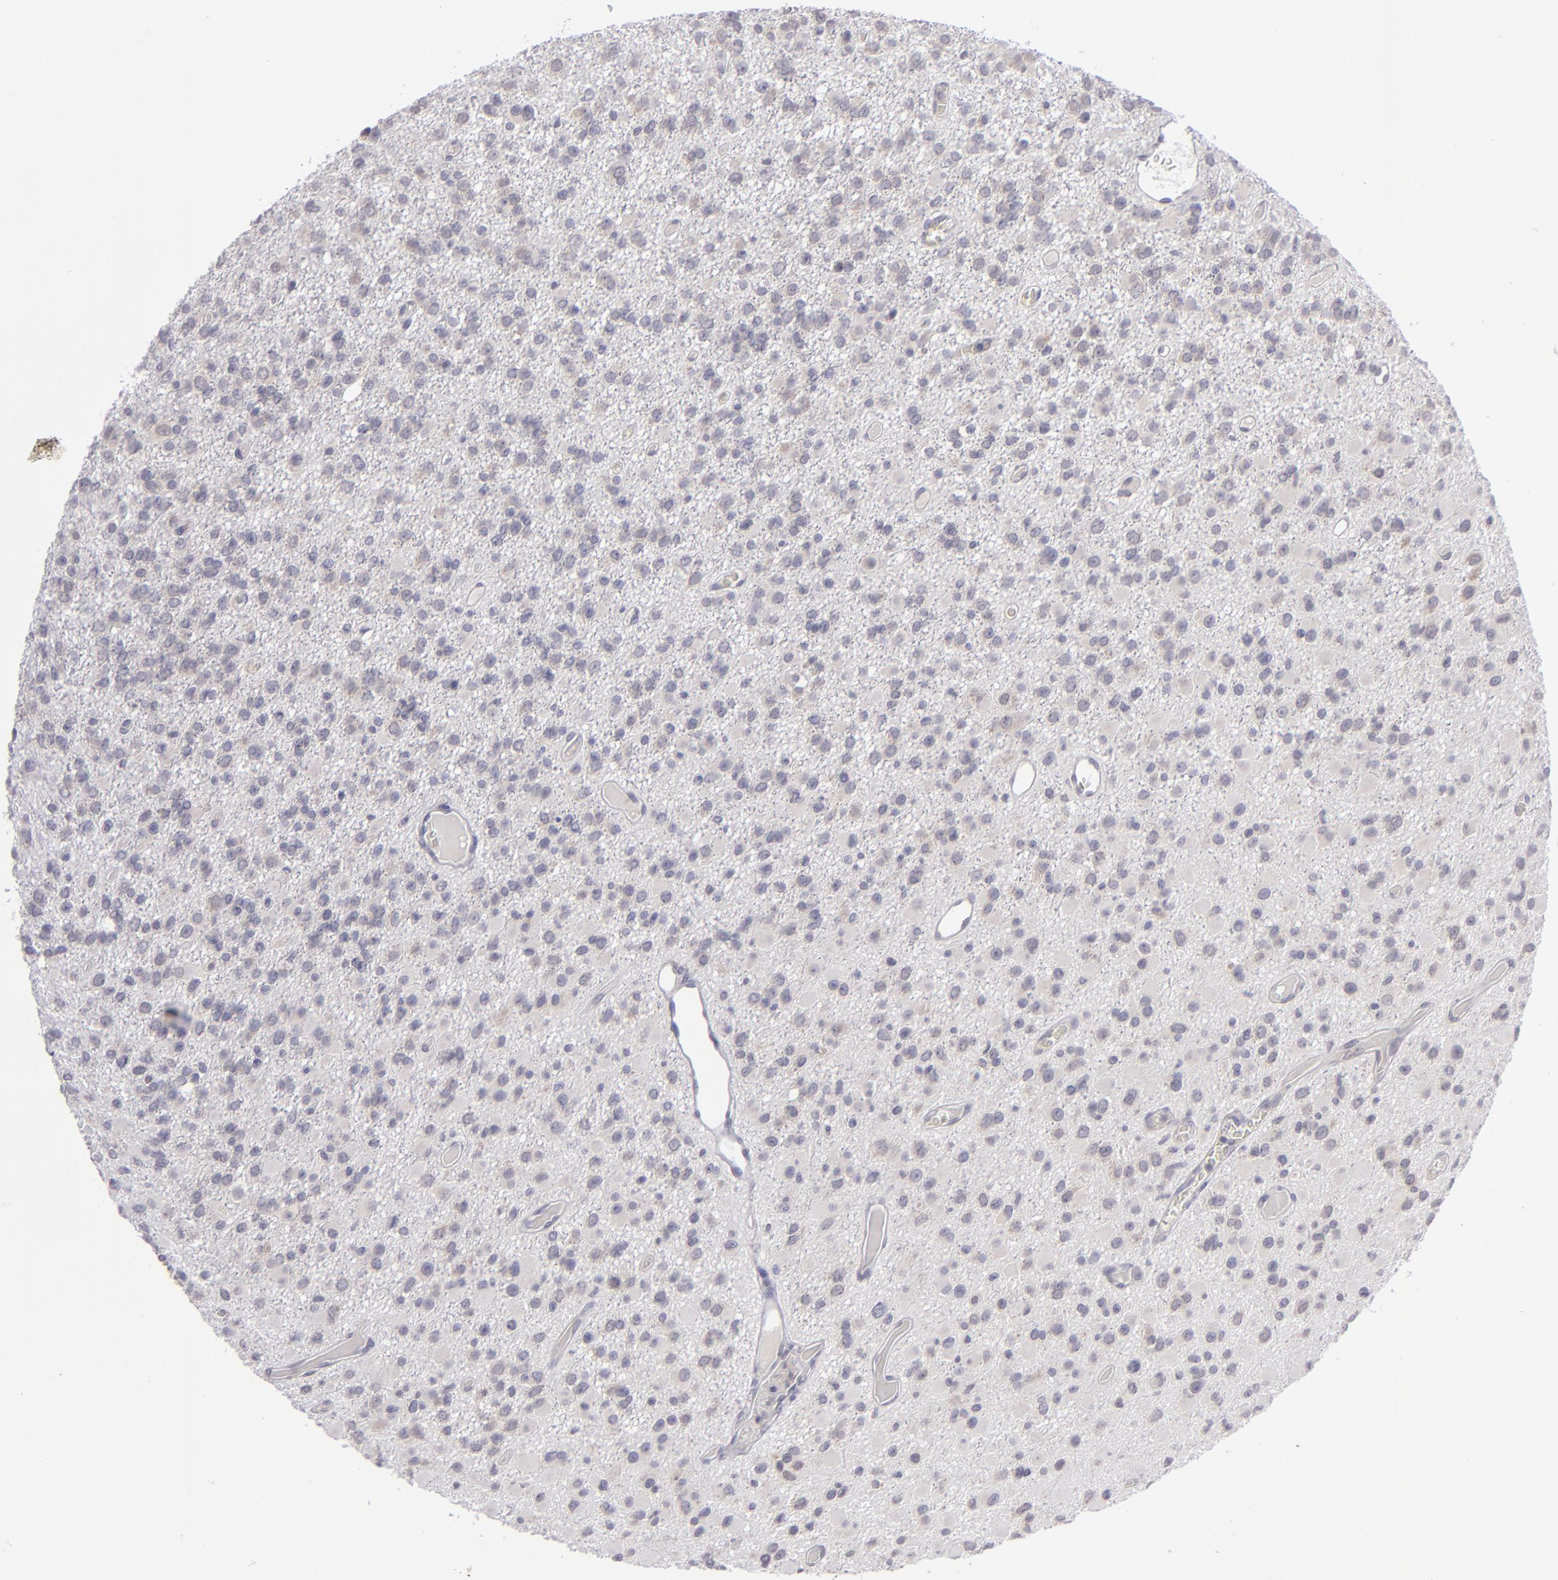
{"staining": {"intensity": "negative", "quantity": "none", "location": "none"}, "tissue": "glioma", "cell_type": "Tumor cells", "image_type": "cancer", "snomed": [{"axis": "morphology", "description": "Glioma, malignant, Low grade"}, {"axis": "topography", "description": "Brain"}], "caption": "An immunohistochemistry (IHC) histopathology image of glioma is shown. There is no staining in tumor cells of glioma. (DAB (3,3'-diaminobenzidine) immunohistochemistry, high magnification).", "gene": "ZNF175", "patient": {"sex": "male", "age": 42}}